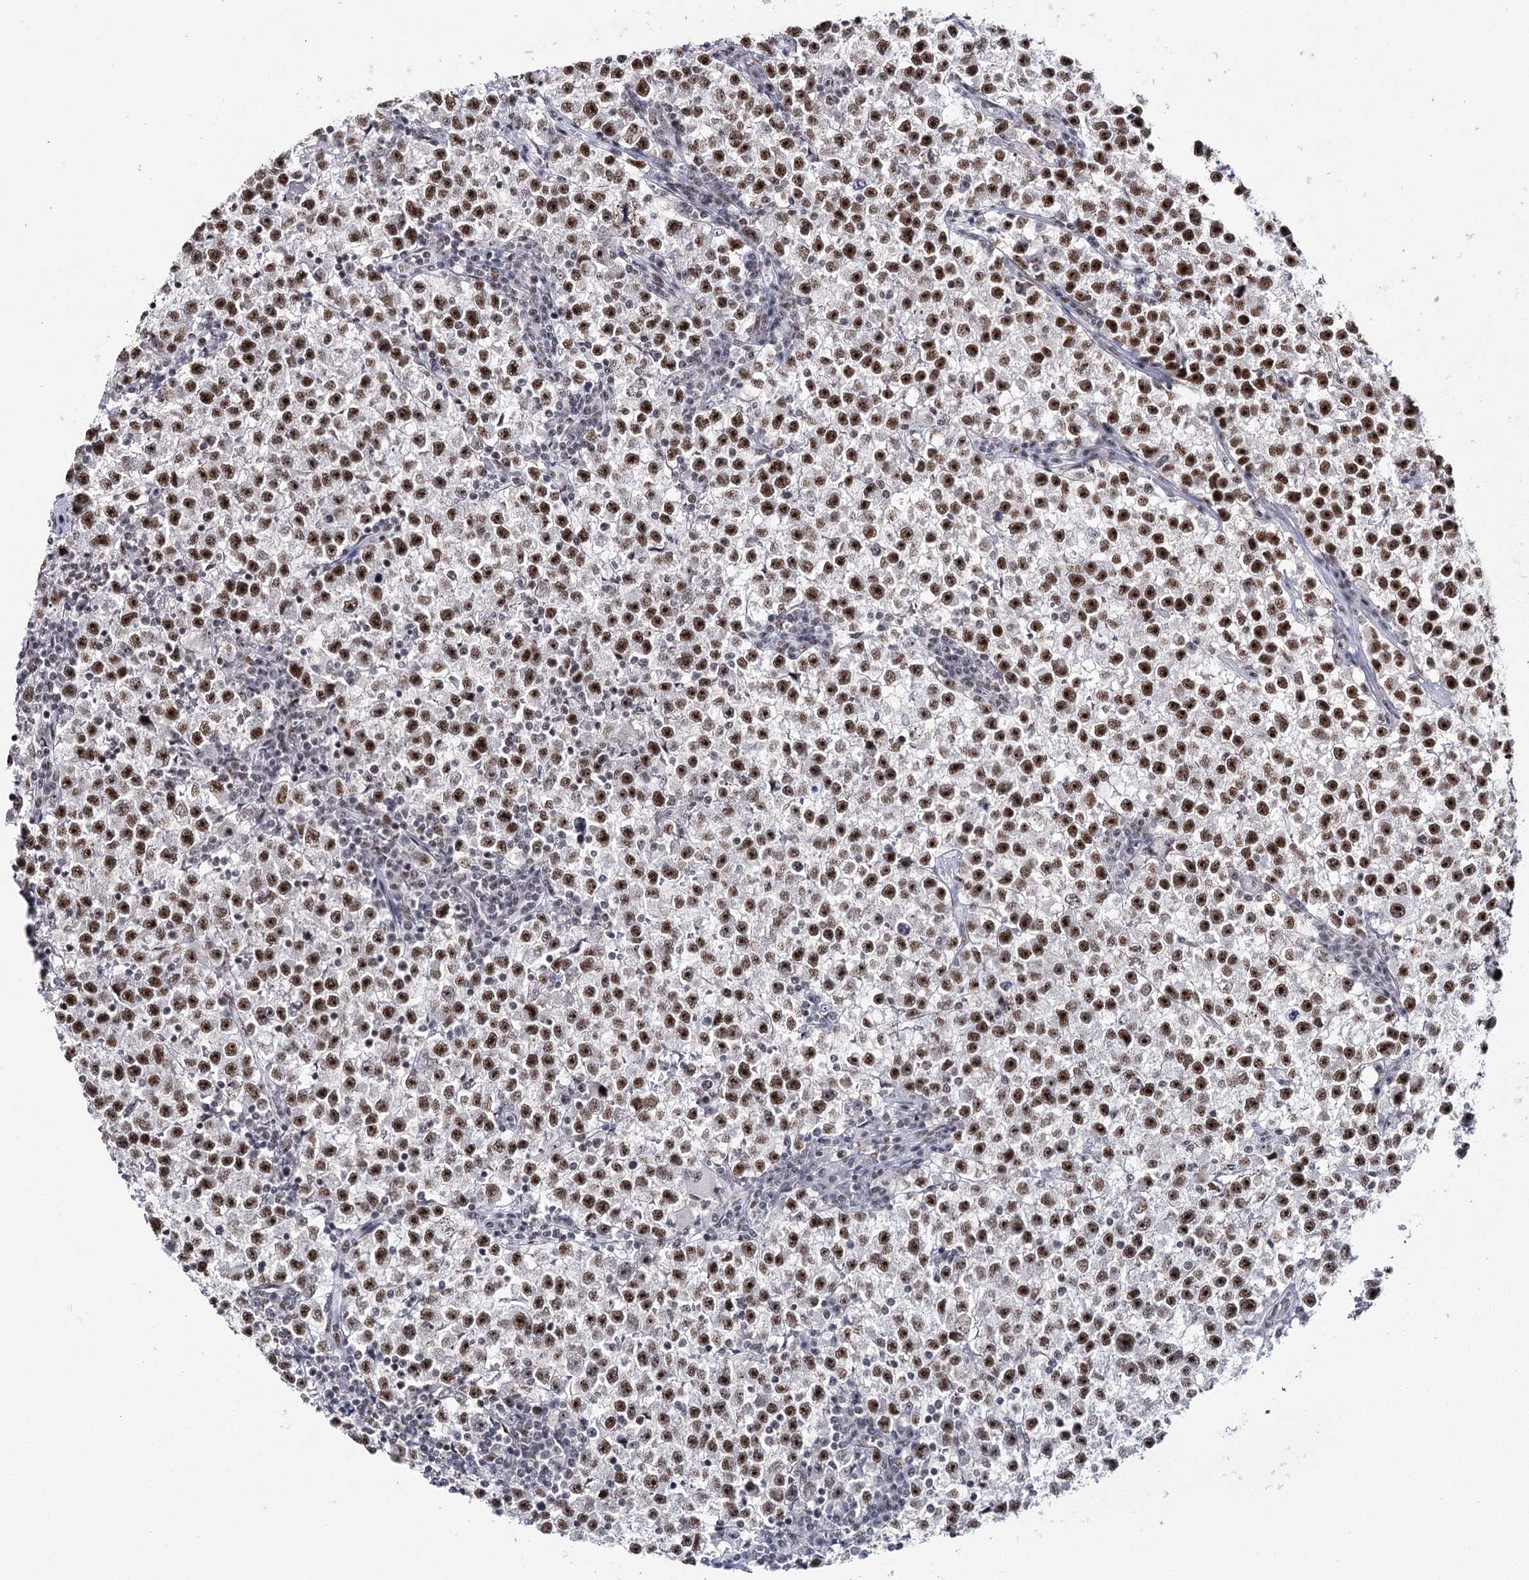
{"staining": {"intensity": "strong", "quantity": ">75%", "location": "nuclear"}, "tissue": "testis cancer", "cell_type": "Tumor cells", "image_type": "cancer", "snomed": [{"axis": "morphology", "description": "Seminoma, NOS"}, {"axis": "topography", "description": "Testis"}], "caption": "A histopathology image of testis cancer stained for a protein shows strong nuclear brown staining in tumor cells. (DAB IHC, brown staining for protein, blue staining for nuclei).", "gene": "SCAF8", "patient": {"sex": "male", "age": 22}}